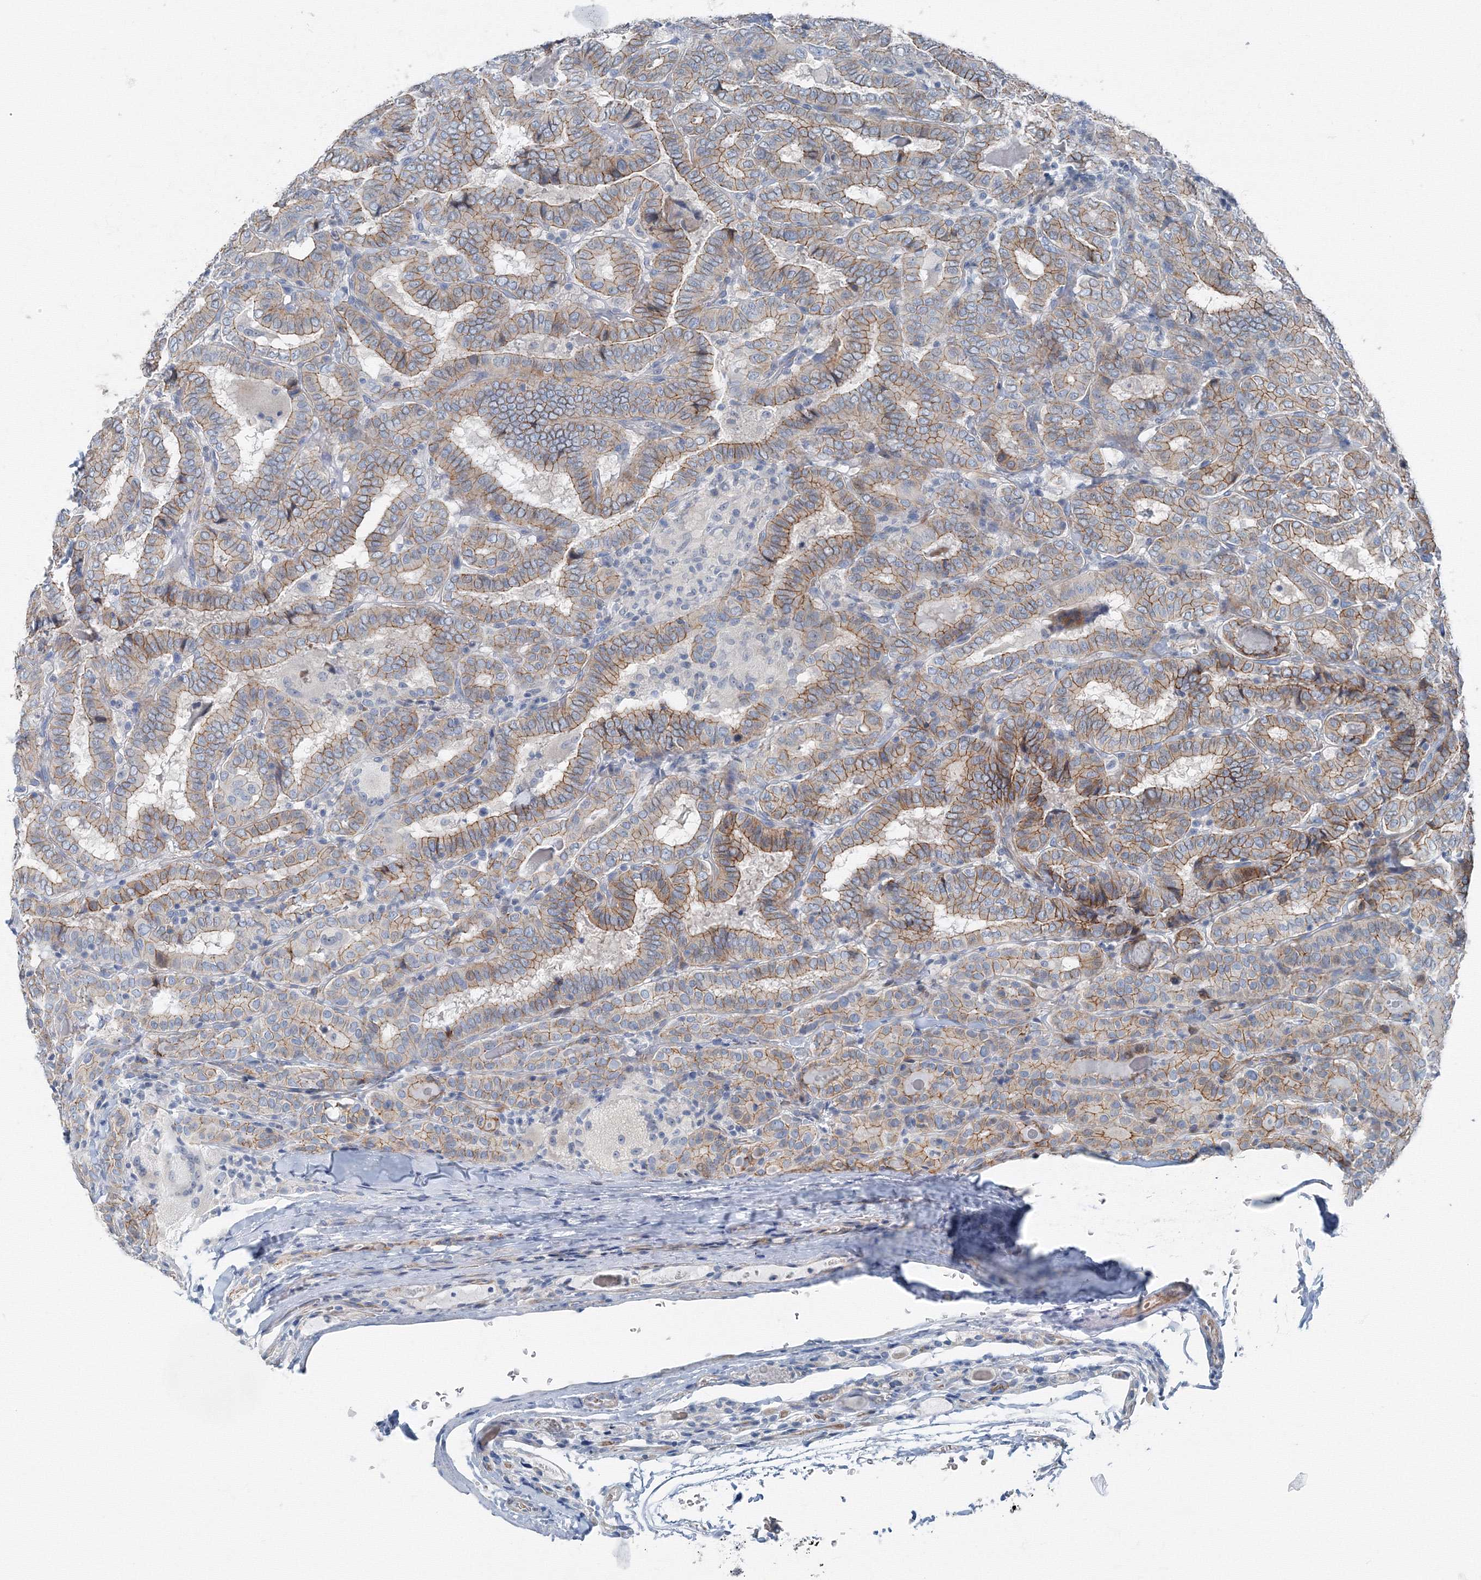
{"staining": {"intensity": "moderate", "quantity": ">75%", "location": "cytoplasmic/membranous"}, "tissue": "thyroid cancer", "cell_type": "Tumor cells", "image_type": "cancer", "snomed": [{"axis": "morphology", "description": "Papillary adenocarcinoma, NOS"}, {"axis": "topography", "description": "Thyroid gland"}], "caption": "The immunohistochemical stain highlights moderate cytoplasmic/membranous positivity in tumor cells of thyroid papillary adenocarcinoma tissue.", "gene": "AASDH", "patient": {"sex": "female", "age": 72}}